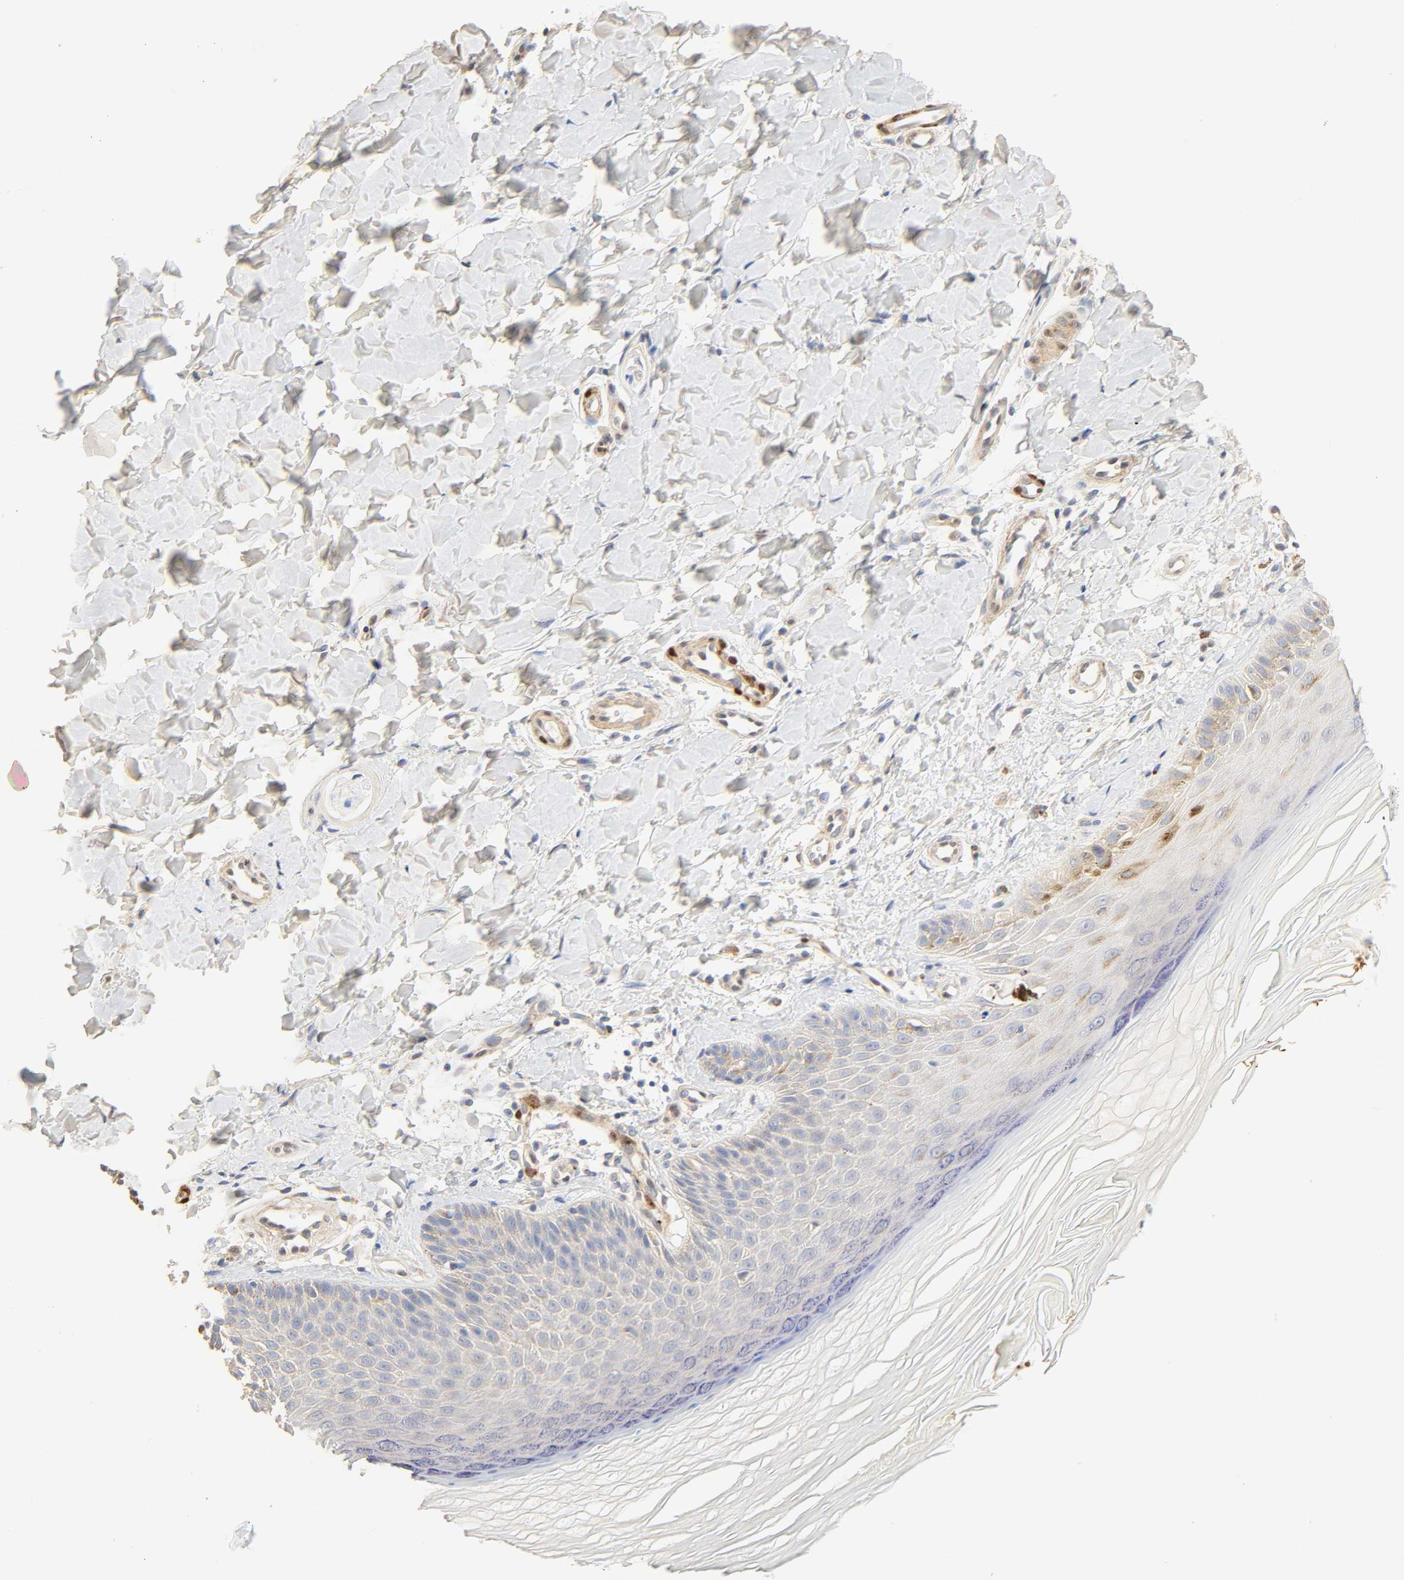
{"staining": {"intensity": "negative", "quantity": "none", "location": "none"}, "tissue": "skin", "cell_type": "Fibroblasts", "image_type": "normal", "snomed": [{"axis": "morphology", "description": "Normal tissue, NOS"}, {"axis": "topography", "description": "Skin"}], "caption": "IHC of benign human skin displays no positivity in fibroblasts.", "gene": "BORCS8", "patient": {"sex": "male", "age": 26}}